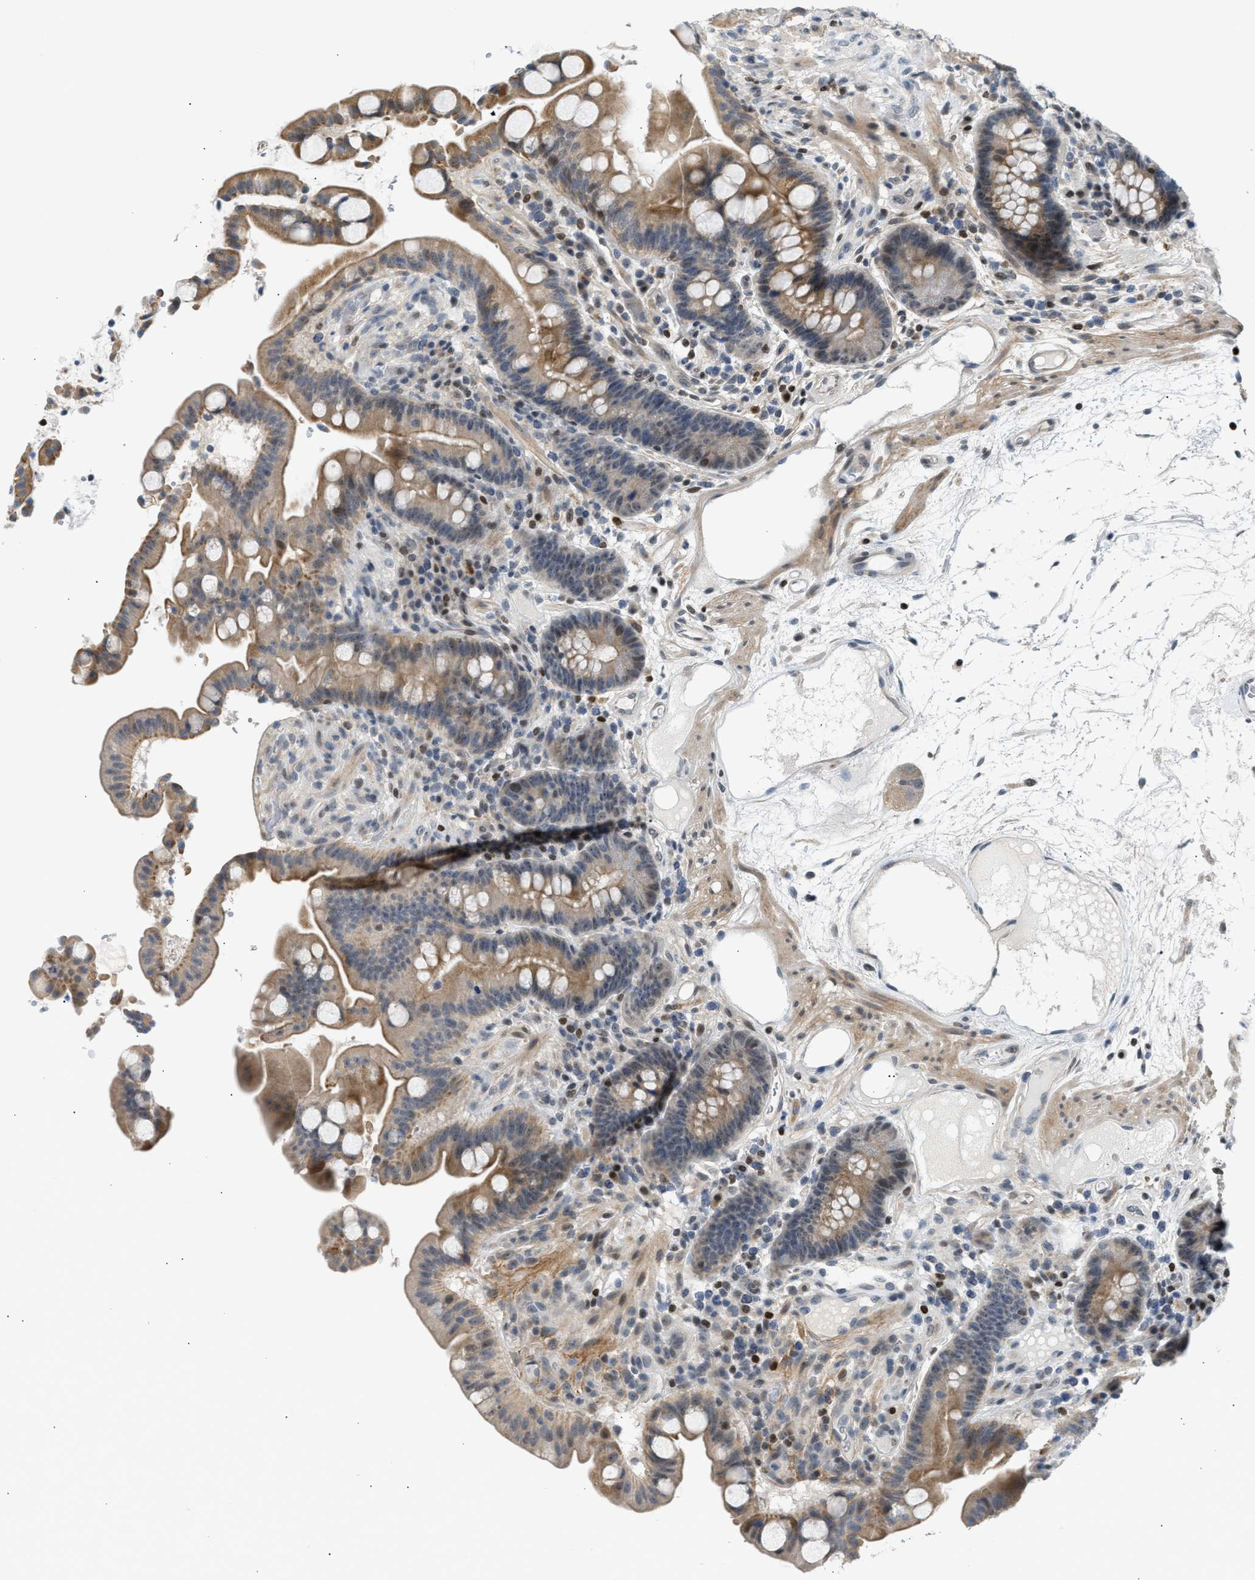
{"staining": {"intensity": "weak", "quantity": "25%-75%", "location": "cytoplasmic/membranous"}, "tissue": "colon", "cell_type": "Endothelial cells", "image_type": "normal", "snomed": [{"axis": "morphology", "description": "Normal tissue, NOS"}, {"axis": "topography", "description": "Colon"}], "caption": "Colon stained with a brown dye demonstrates weak cytoplasmic/membranous positive positivity in approximately 25%-75% of endothelial cells.", "gene": "NPS", "patient": {"sex": "male", "age": 73}}